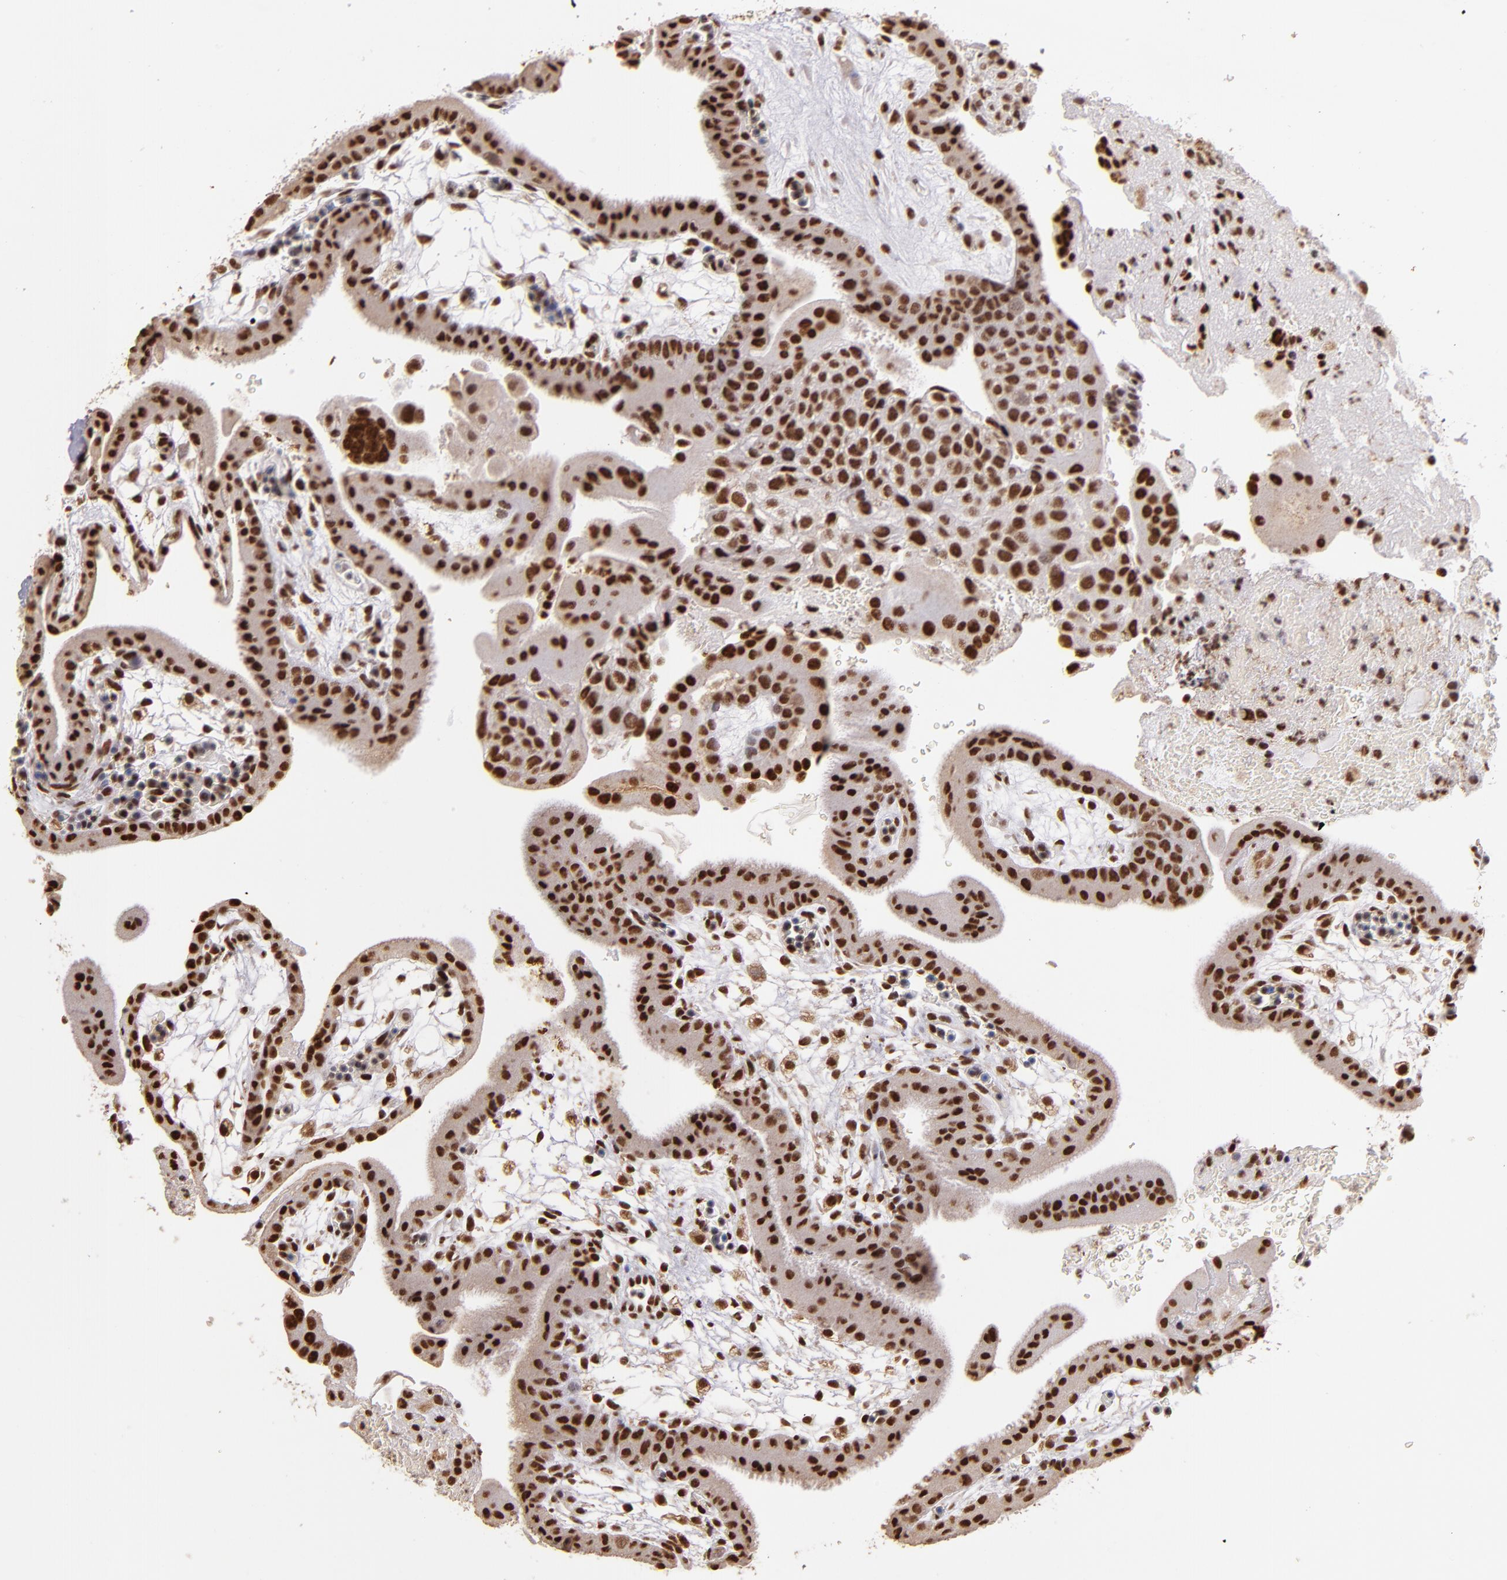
{"staining": {"intensity": "strong", "quantity": ">75%", "location": "nuclear"}, "tissue": "placenta", "cell_type": "Decidual cells", "image_type": "normal", "snomed": [{"axis": "morphology", "description": "Normal tissue, NOS"}, {"axis": "topography", "description": "Placenta"}], "caption": "A brown stain shows strong nuclear staining of a protein in decidual cells of unremarkable human placenta. (IHC, brightfield microscopy, high magnification).", "gene": "SP1", "patient": {"sex": "female", "age": 19}}